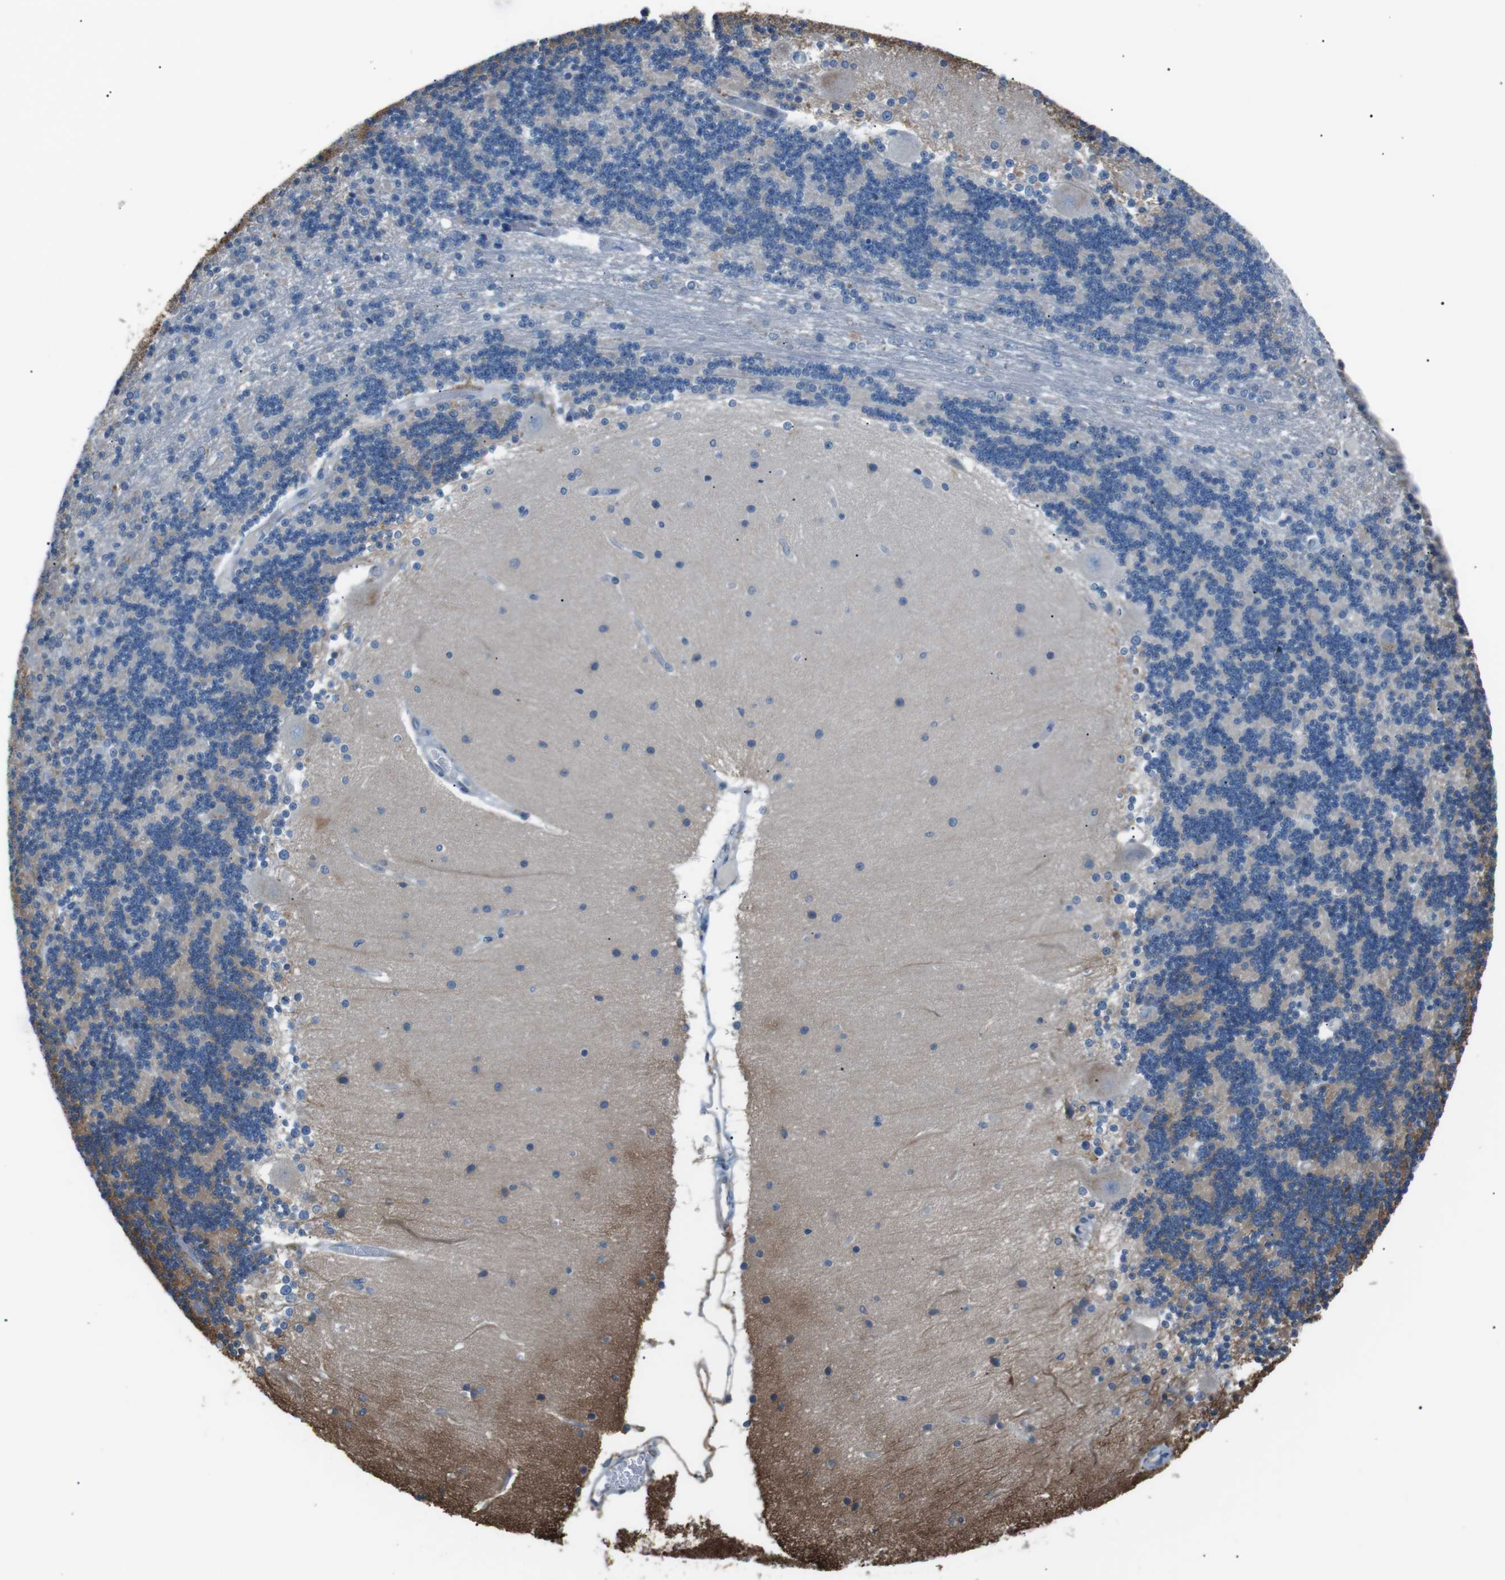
{"staining": {"intensity": "negative", "quantity": "none", "location": "none"}, "tissue": "cerebellum", "cell_type": "Cells in granular layer", "image_type": "normal", "snomed": [{"axis": "morphology", "description": "Normal tissue, NOS"}, {"axis": "topography", "description": "Cerebellum"}], "caption": "This is an immunohistochemistry (IHC) photomicrograph of normal cerebellum. There is no expression in cells in granular layer.", "gene": "CDH26", "patient": {"sex": "female", "age": 54}}